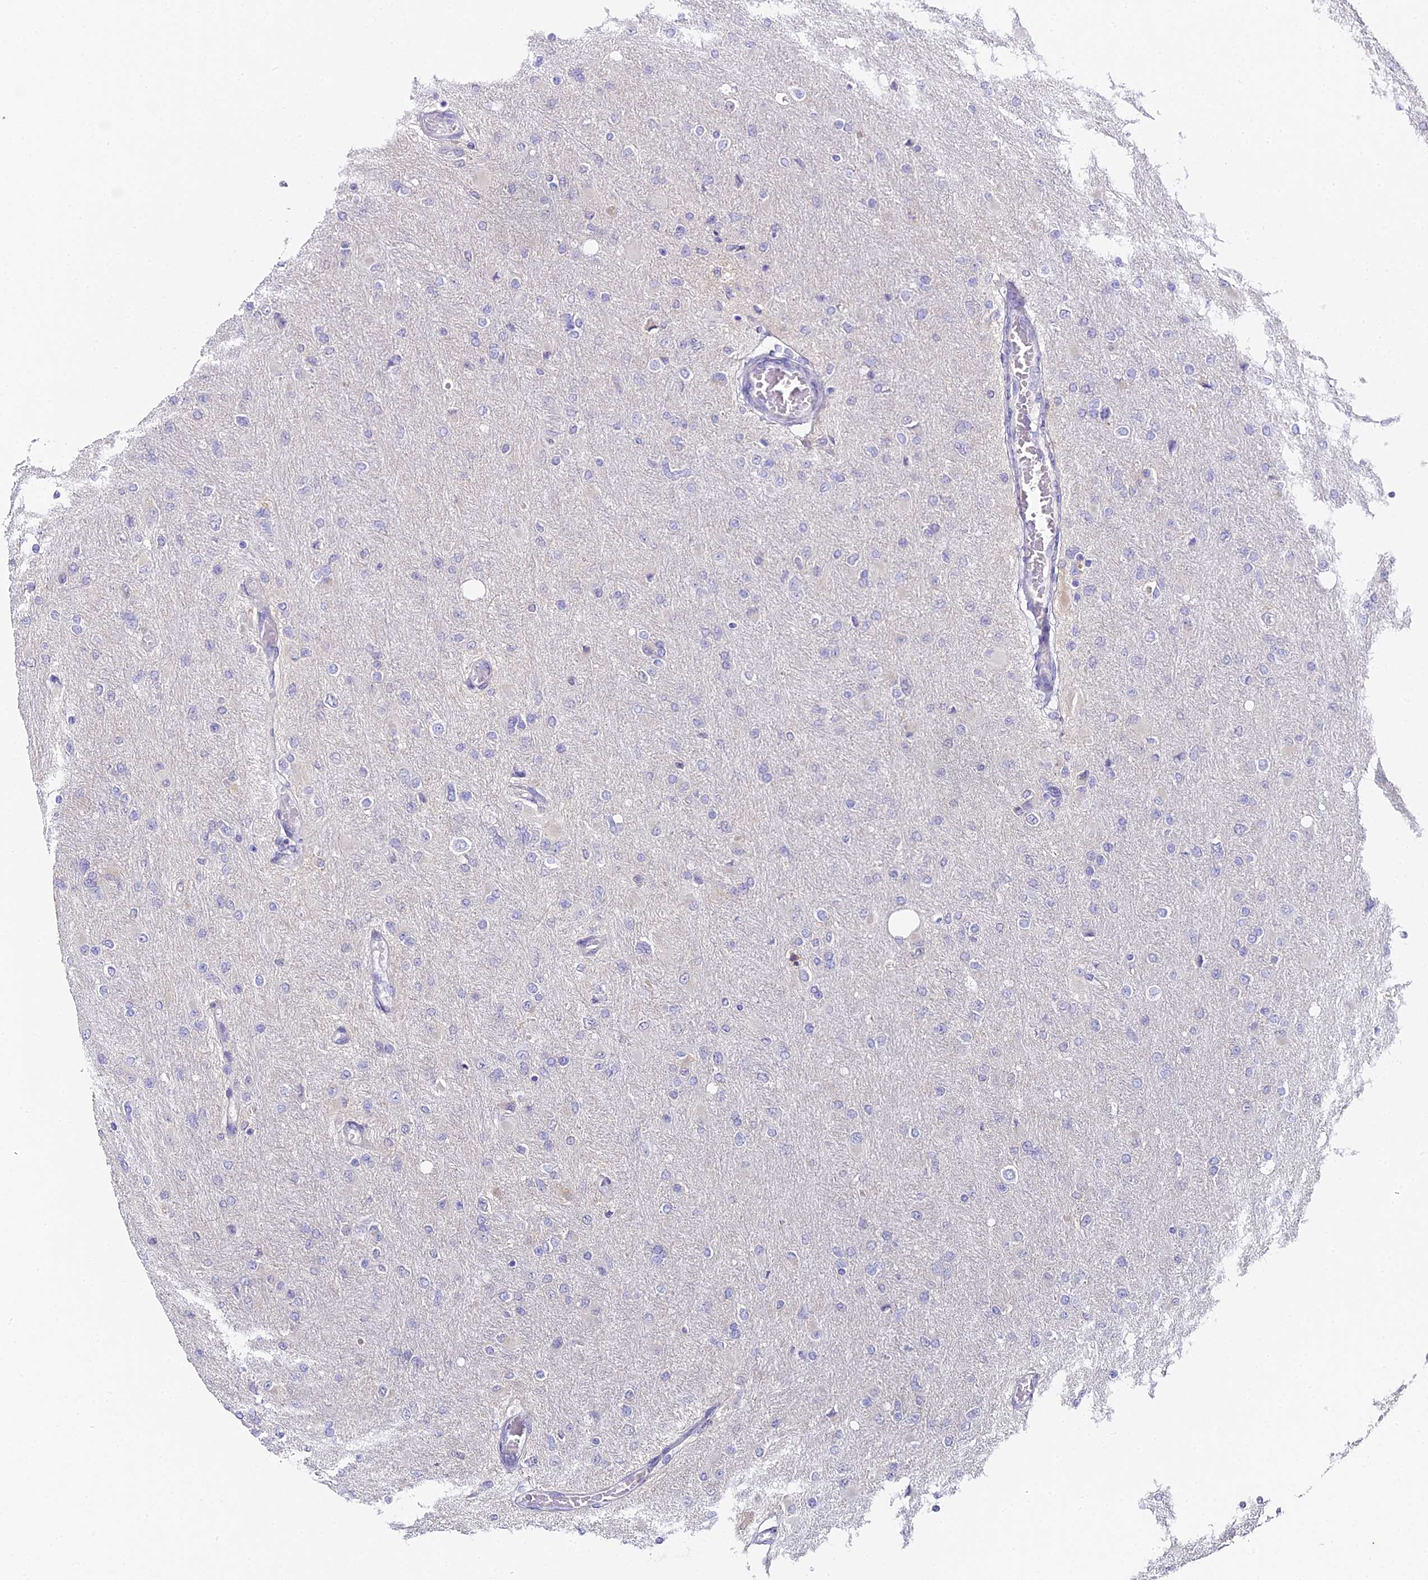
{"staining": {"intensity": "negative", "quantity": "none", "location": "none"}, "tissue": "glioma", "cell_type": "Tumor cells", "image_type": "cancer", "snomed": [{"axis": "morphology", "description": "Glioma, malignant, High grade"}, {"axis": "topography", "description": "Cerebral cortex"}], "caption": "Immunohistochemical staining of glioma displays no significant expression in tumor cells.", "gene": "ABHD14A-ACY1", "patient": {"sex": "female", "age": 36}}